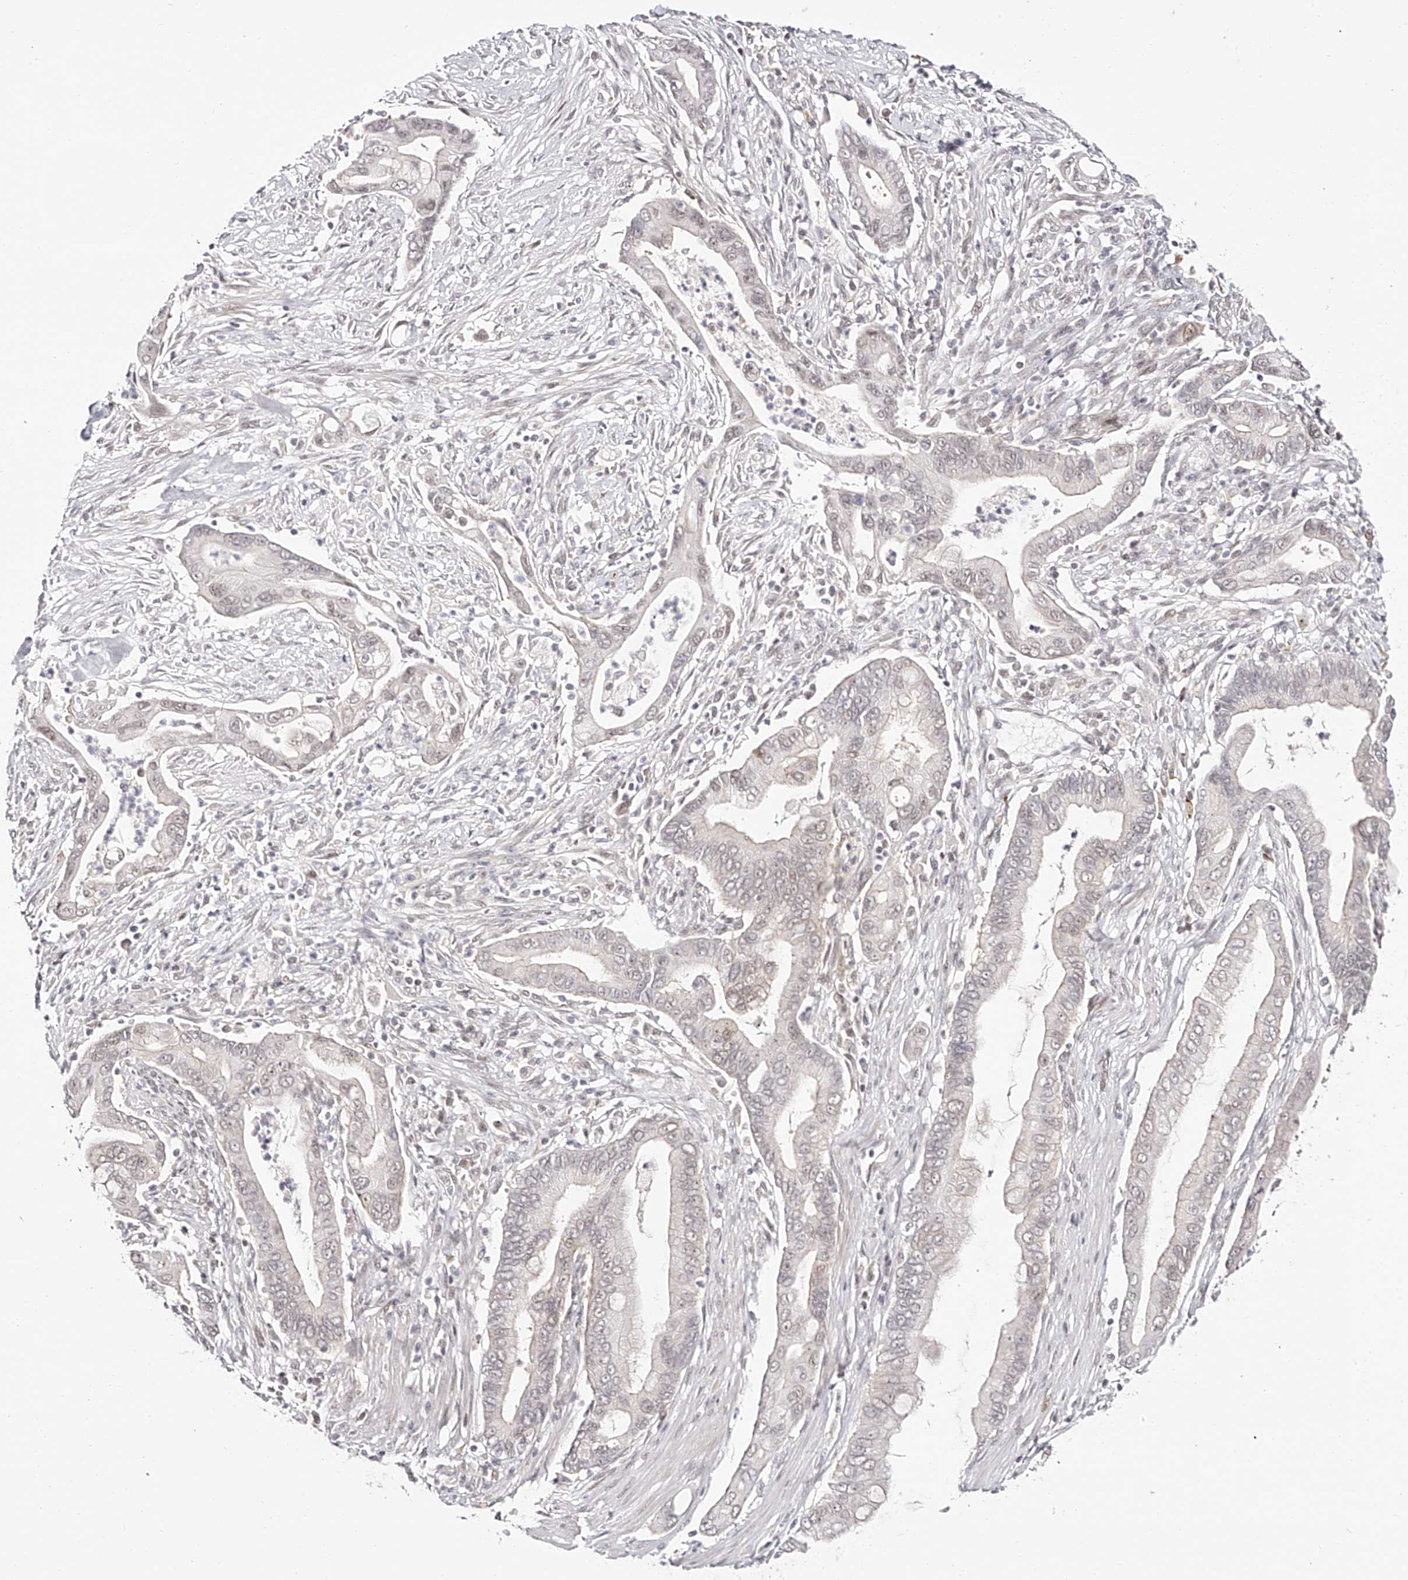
{"staining": {"intensity": "weak", "quantity": "<25%", "location": "nuclear"}, "tissue": "pancreatic cancer", "cell_type": "Tumor cells", "image_type": "cancer", "snomed": [{"axis": "morphology", "description": "Adenocarcinoma, NOS"}, {"axis": "topography", "description": "Pancreas"}], "caption": "Tumor cells are negative for brown protein staining in pancreatic adenocarcinoma.", "gene": "USF3", "patient": {"sex": "male", "age": 78}}